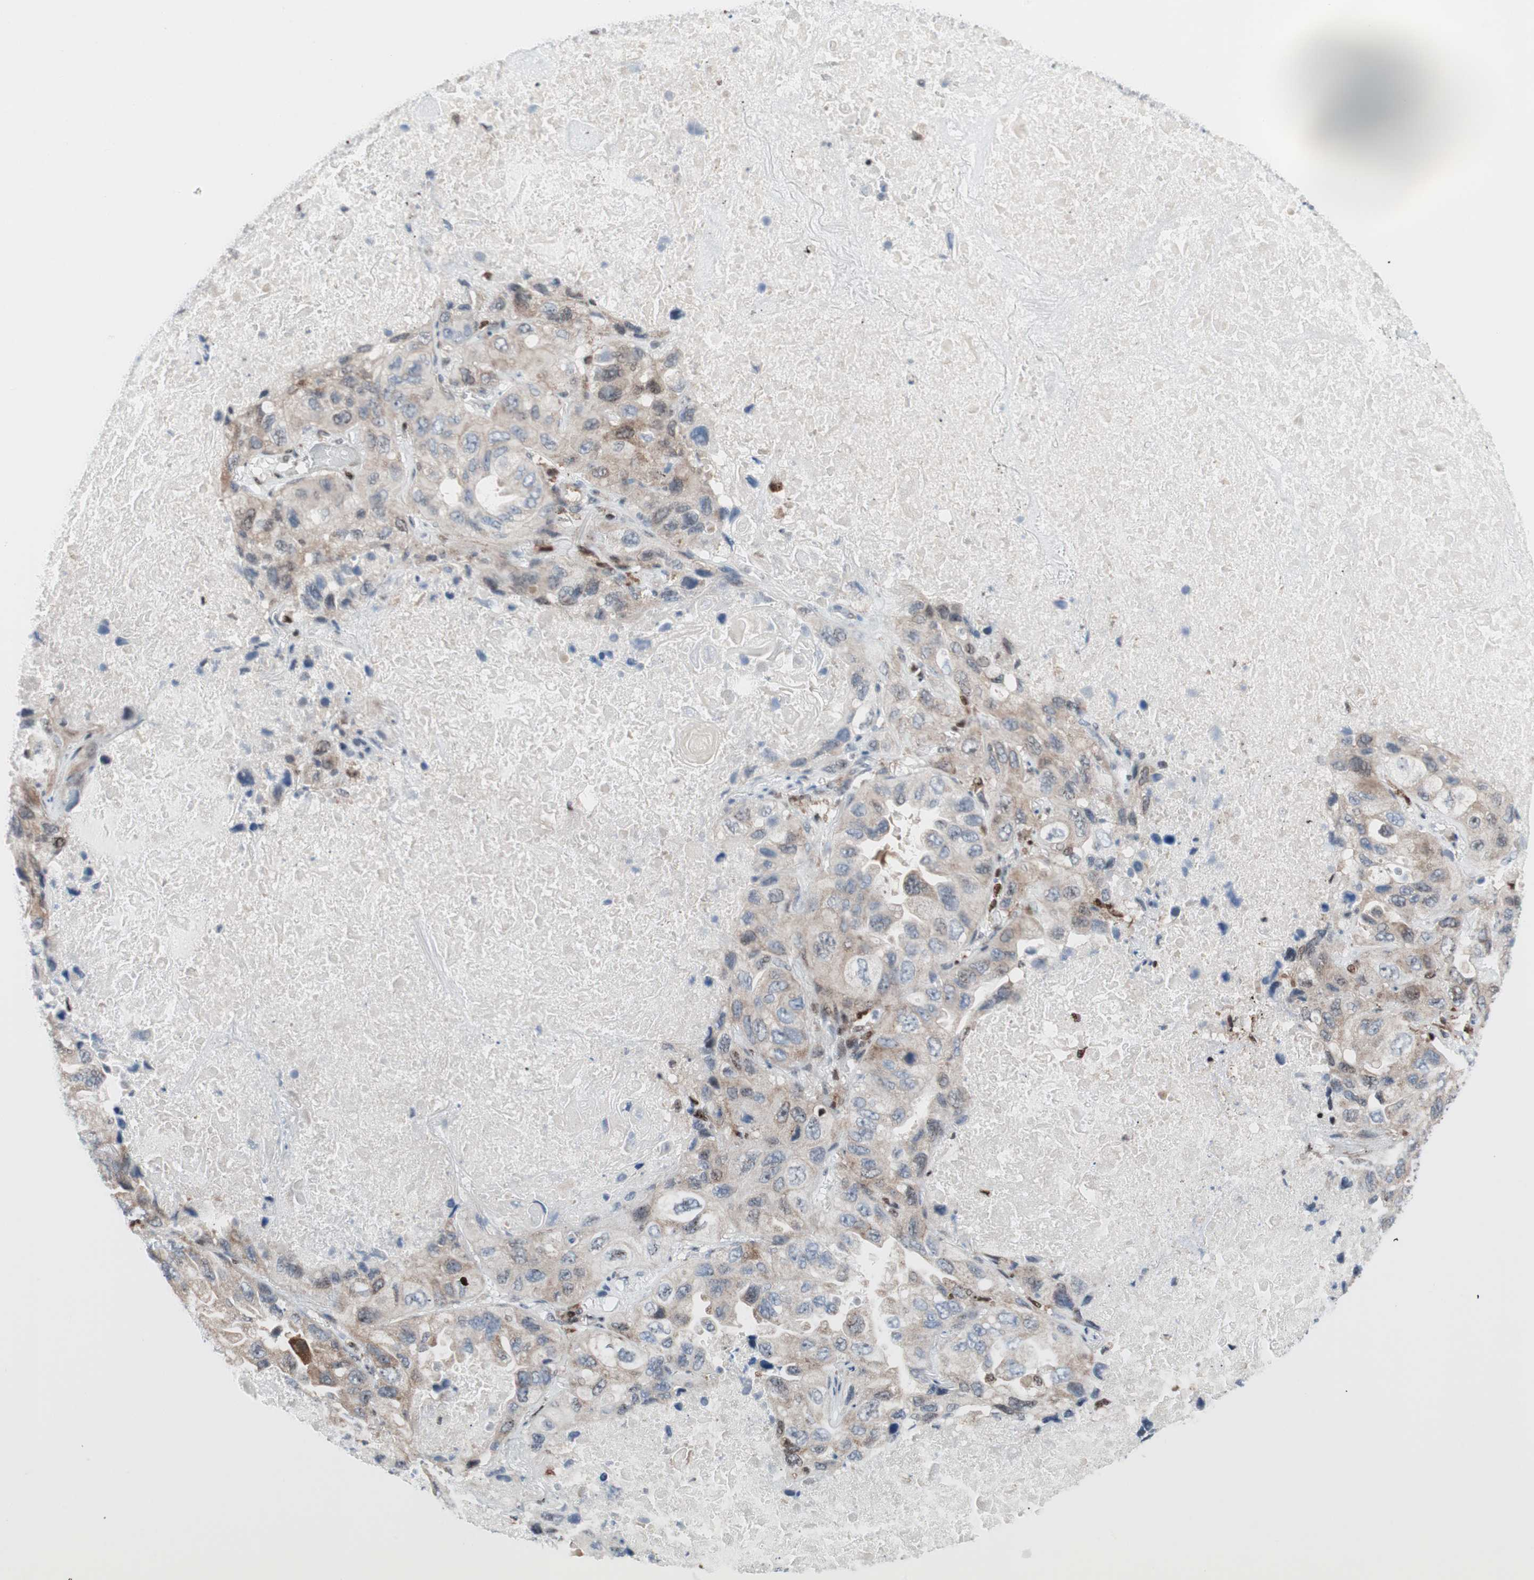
{"staining": {"intensity": "weak", "quantity": ">75%", "location": "cytoplasmic/membranous,nuclear"}, "tissue": "lung cancer", "cell_type": "Tumor cells", "image_type": "cancer", "snomed": [{"axis": "morphology", "description": "Squamous cell carcinoma, NOS"}, {"axis": "topography", "description": "Lung"}], "caption": "Immunohistochemistry (IHC) image of human squamous cell carcinoma (lung) stained for a protein (brown), which exhibits low levels of weak cytoplasmic/membranous and nuclear staining in about >75% of tumor cells.", "gene": "RGS10", "patient": {"sex": "female", "age": 73}}